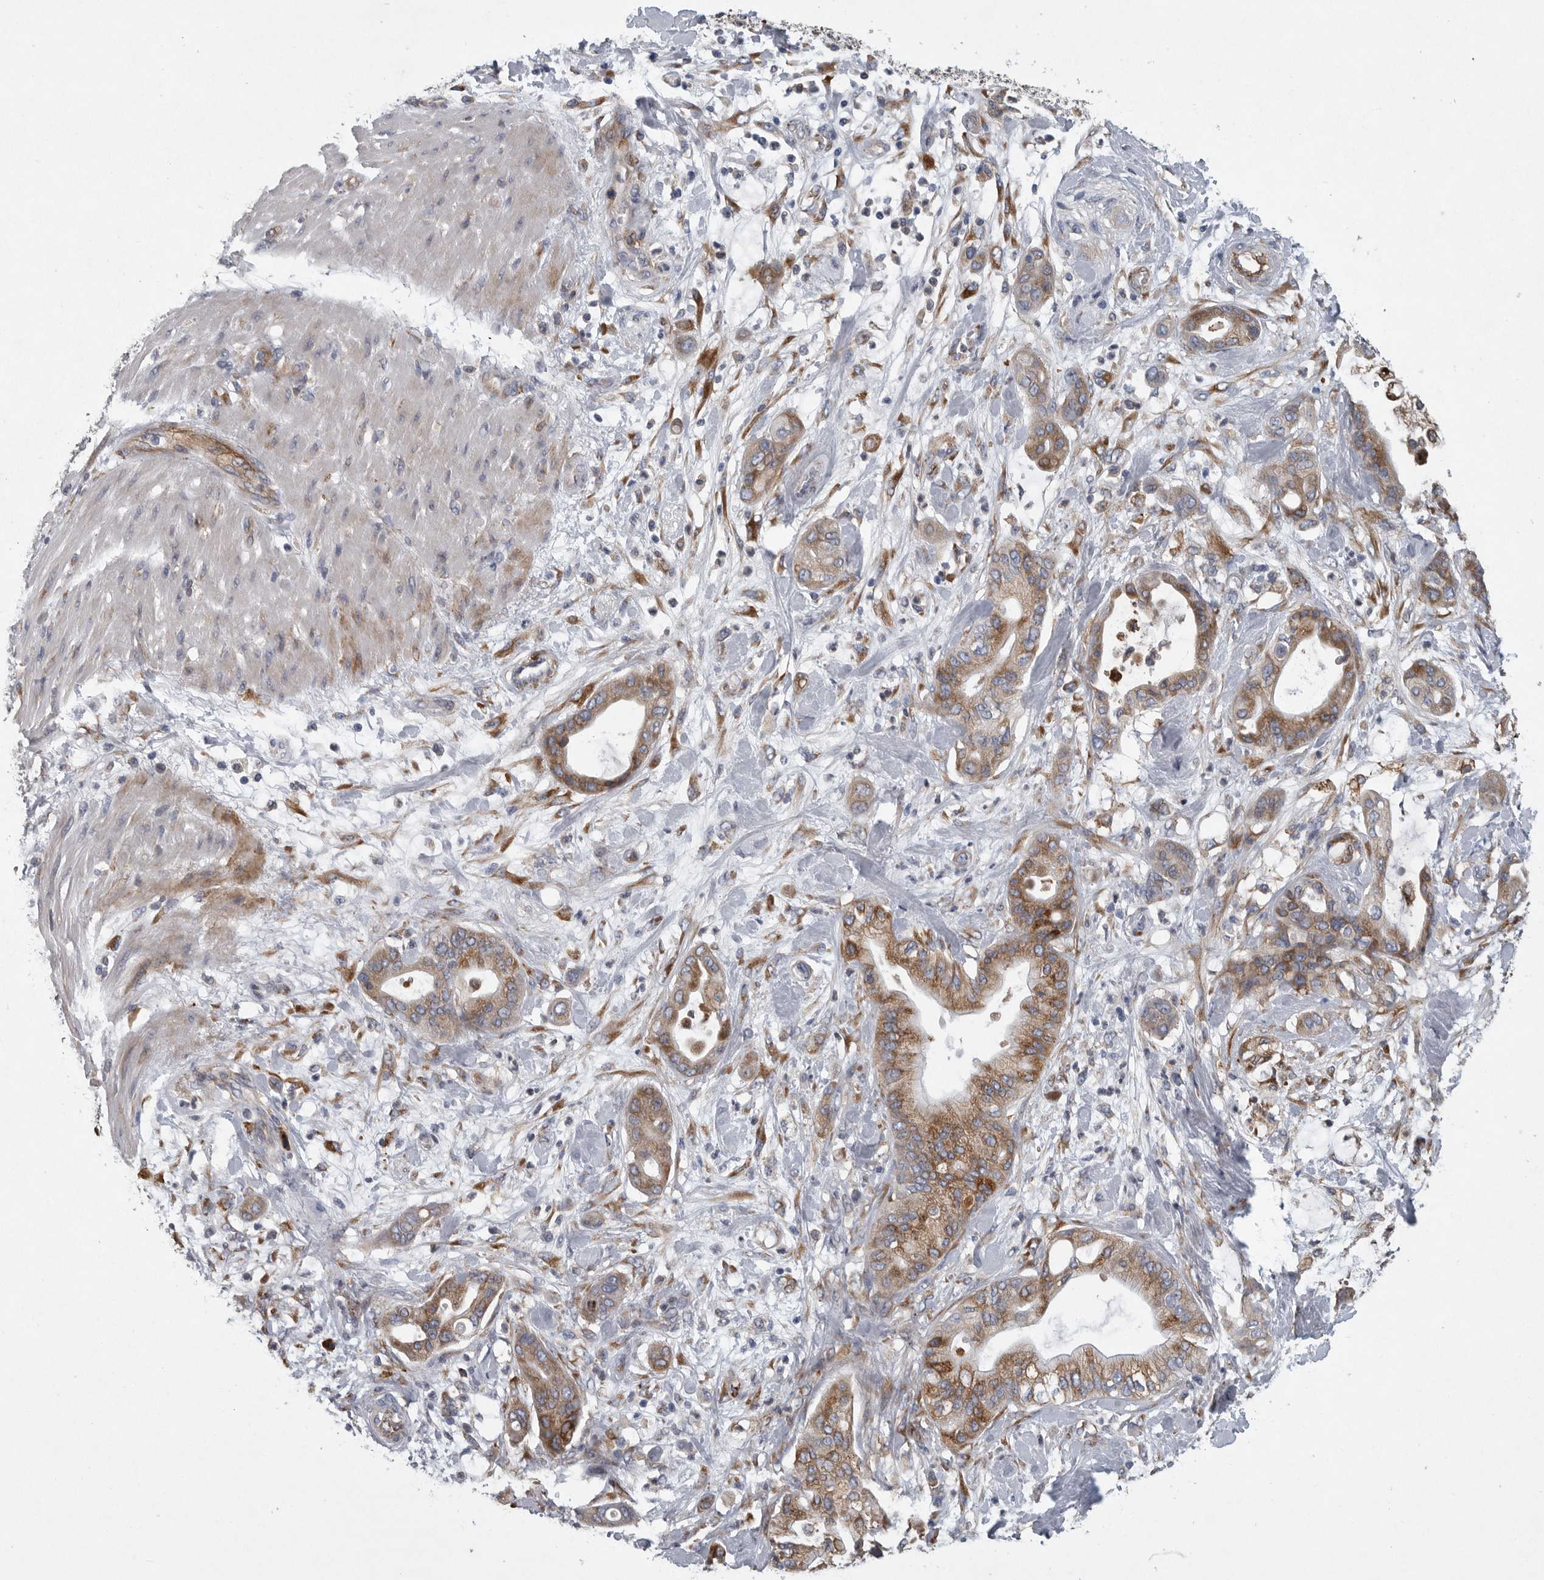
{"staining": {"intensity": "strong", "quantity": ">75%", "location": "cytoplasmic/membranous"}, "tissue": "pancreatic cancer", "cell_type": "Tumor cells", "image_type": "cancer", "snomed": [{"axis": "morphology", "description": "Adenocarcinoma, NOS"}, {"axis": "morphology", "description": "Adenocarcinoma, metastatic, NOS"}, {"axis": "topography", "description": "Lymph node"}, {"axis": "topography", "description": "Pancreas"}, {"axis": "topography", "description": "Duodenum"}], "caption": "Pancreatic cancer (metastatic adenocarcinoma) was stained to show a protein in brown. There is high levels of strong cytoplasmic/membranous expression in approximately >75% of tumor cells. Using DAB (3,3'-diaminobenzidine) (brown) and hematoxylin (blue) stains, captured at high magnification using brightfield microscopy.", "gene": "MINPP1", "patient": {"sex": "female", "age": 64}}